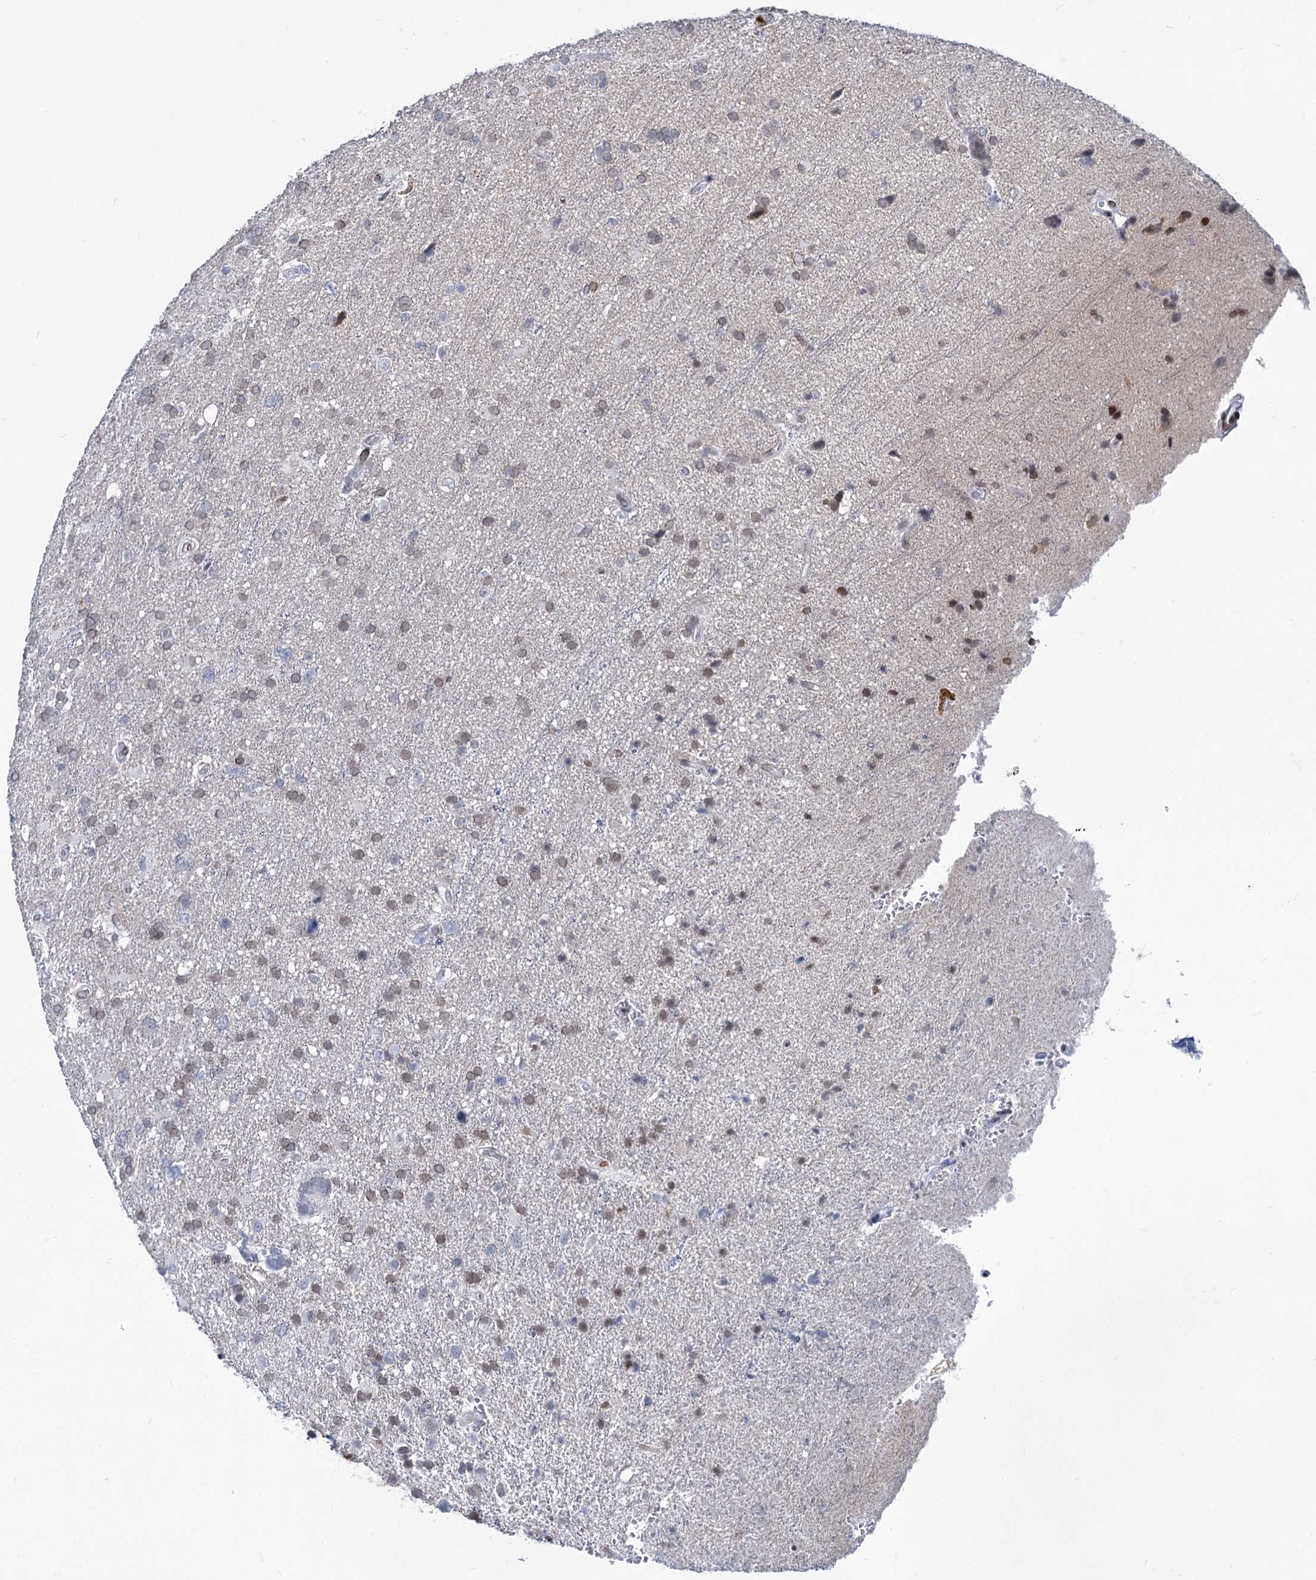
{"staining": {"intensity": "moderate", "quantity": "<25%", "location": "nuclear"}, "tissue": "glioma", "cell_type": "Tumor cells", "image_type": "cancer", "snomed": [{"axis": "morphology", "description": "Glioma, malignant, High grade"}, {"axis": "topography", "description": "Brain"}], "caption": "High-power microscopy captured an IHC micrograph of glioma, revealing moderate nuclear staining in approximately <25% of tumor cells.", "gene": "PRSS35", "patient": {"sex": "male", "age": 61}}